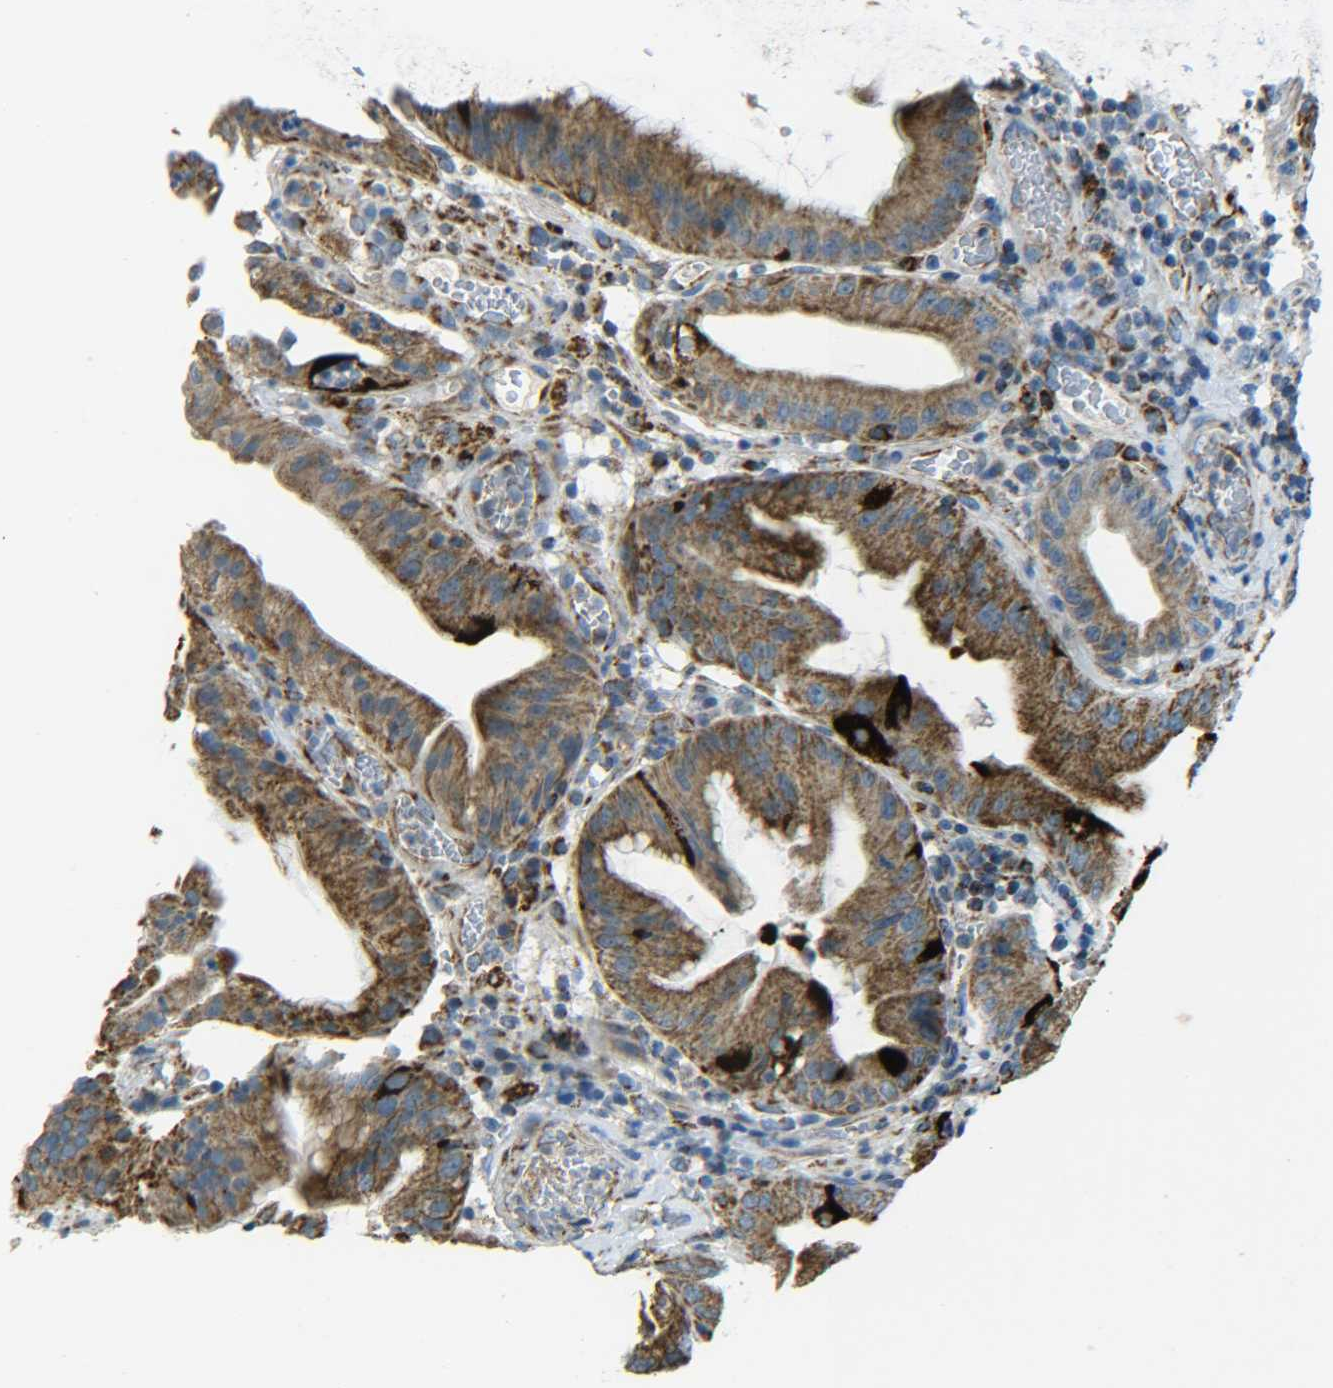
{"staining": {"intensity": "moderate", "quantity": ">75%", "location": "cytoplasmic/membranous"}, "tissue": "stomach cancer", "cell_type": "Tumor cells", "image_type": "cancer", "snomed": [{"axis": "morphology", "description": "Normal tissue, NOS"}, {"axis": "morphology", "description": "Adenocarcinoma, NOS"}, {"axis": "topography", "description": "Stomach"}], "caption": "A medium amount of moderate cytoplasmic/membranous expression is seen in approximately >75% of tumor cells in adenocarcinoma (stomach) tissue.", "gene": "CYB5R1", "patient": {"sex": "male", "age": 48}}